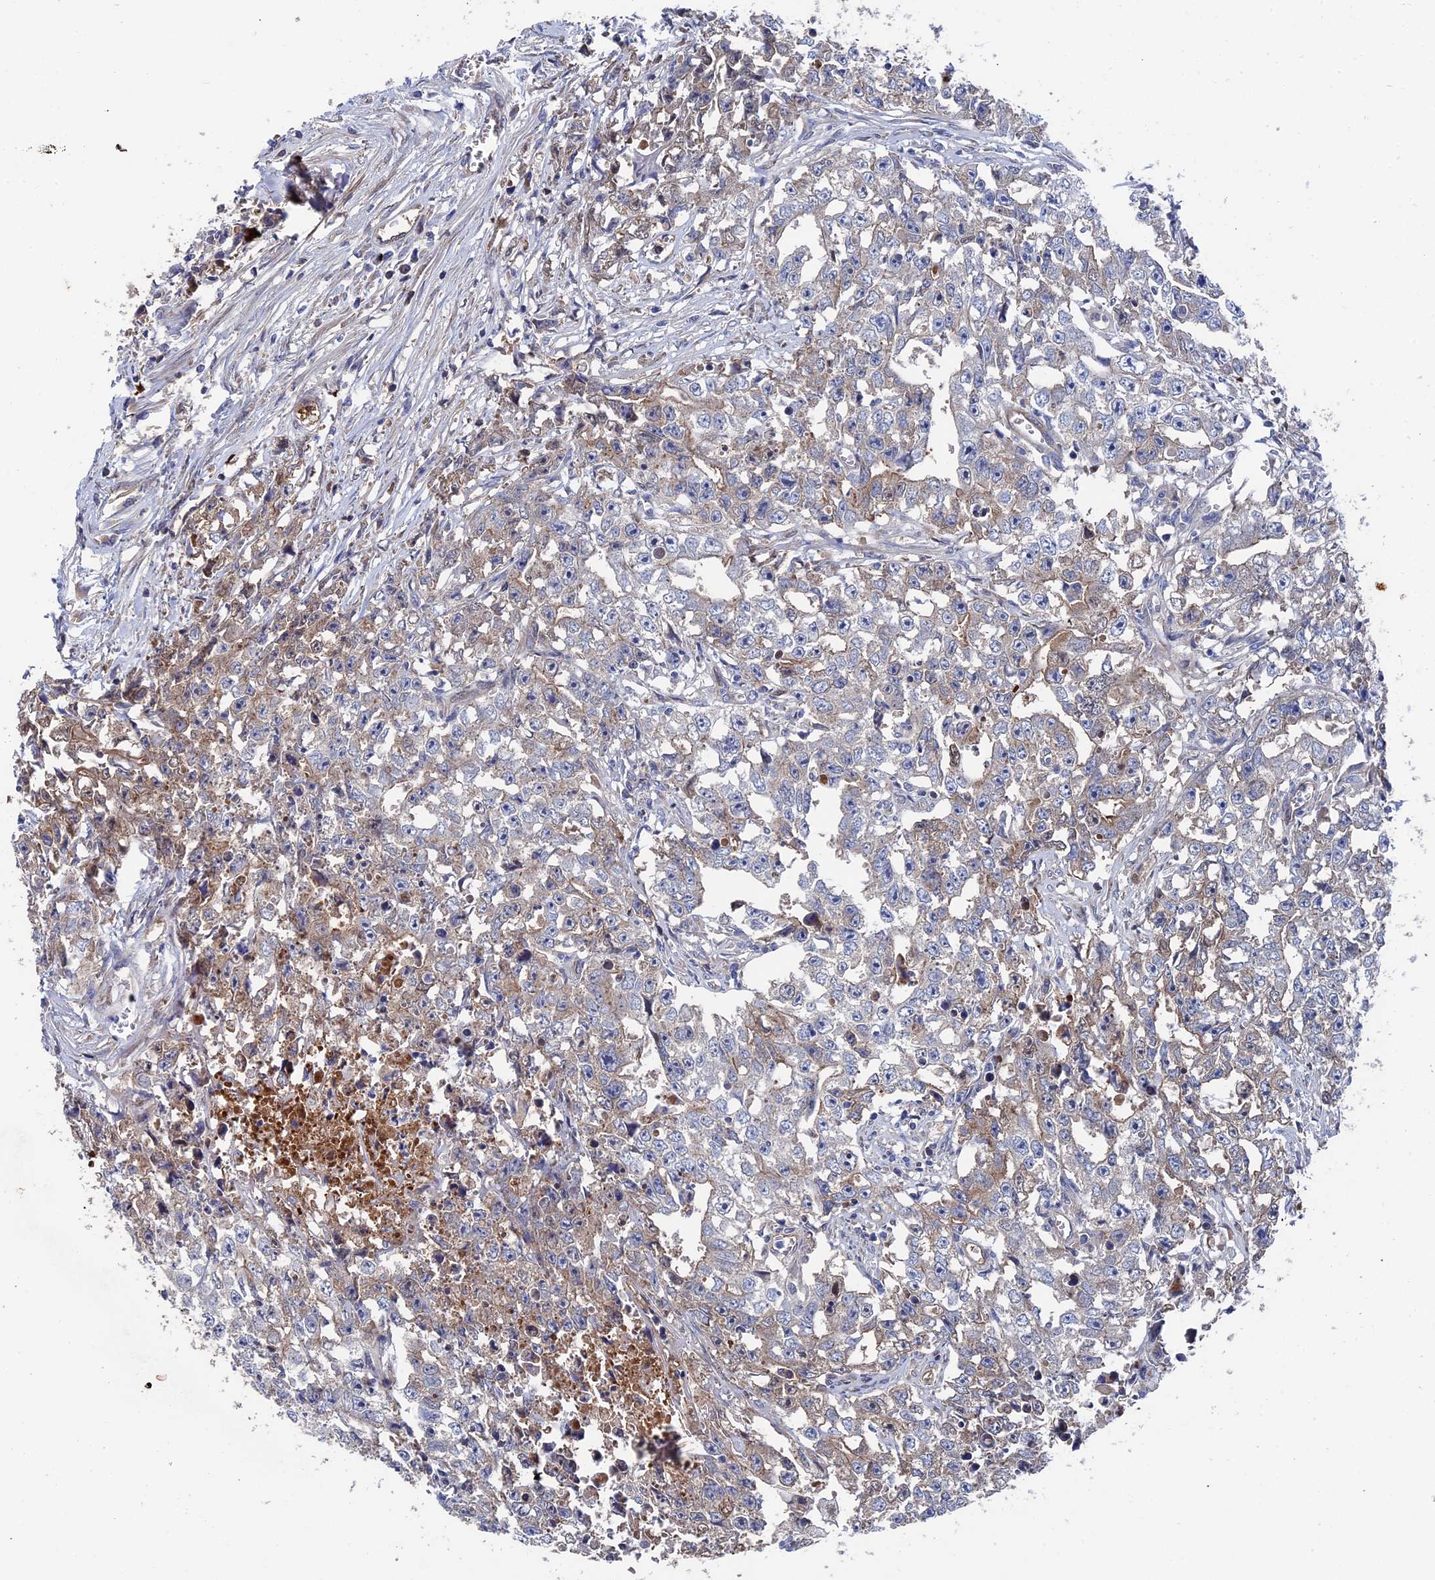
{"staining": {"intensity": "weak", "quantity": "<25%", "location": "cytoplasmic/membranous"}, "tissue": "testis cancer", "cell_type": "Tumor cells", "image_type": "cancer", "snomed": [{"axis": "morphology", "description": "Seminoma, NOS"}, {"axis": "morphology", "description": "Carcinoma, Embryonal, NOS"}, {"axis": "topography", "description": "Testis"}], "caption": "Immunohistochemistry photomicrograph of human testis embryonal carcinoma stained for a protein (brown), which demonstrates no expression in tumor cells.", "gene": "RPUSD1", "patient": {"sex": "male", "age": 43}}